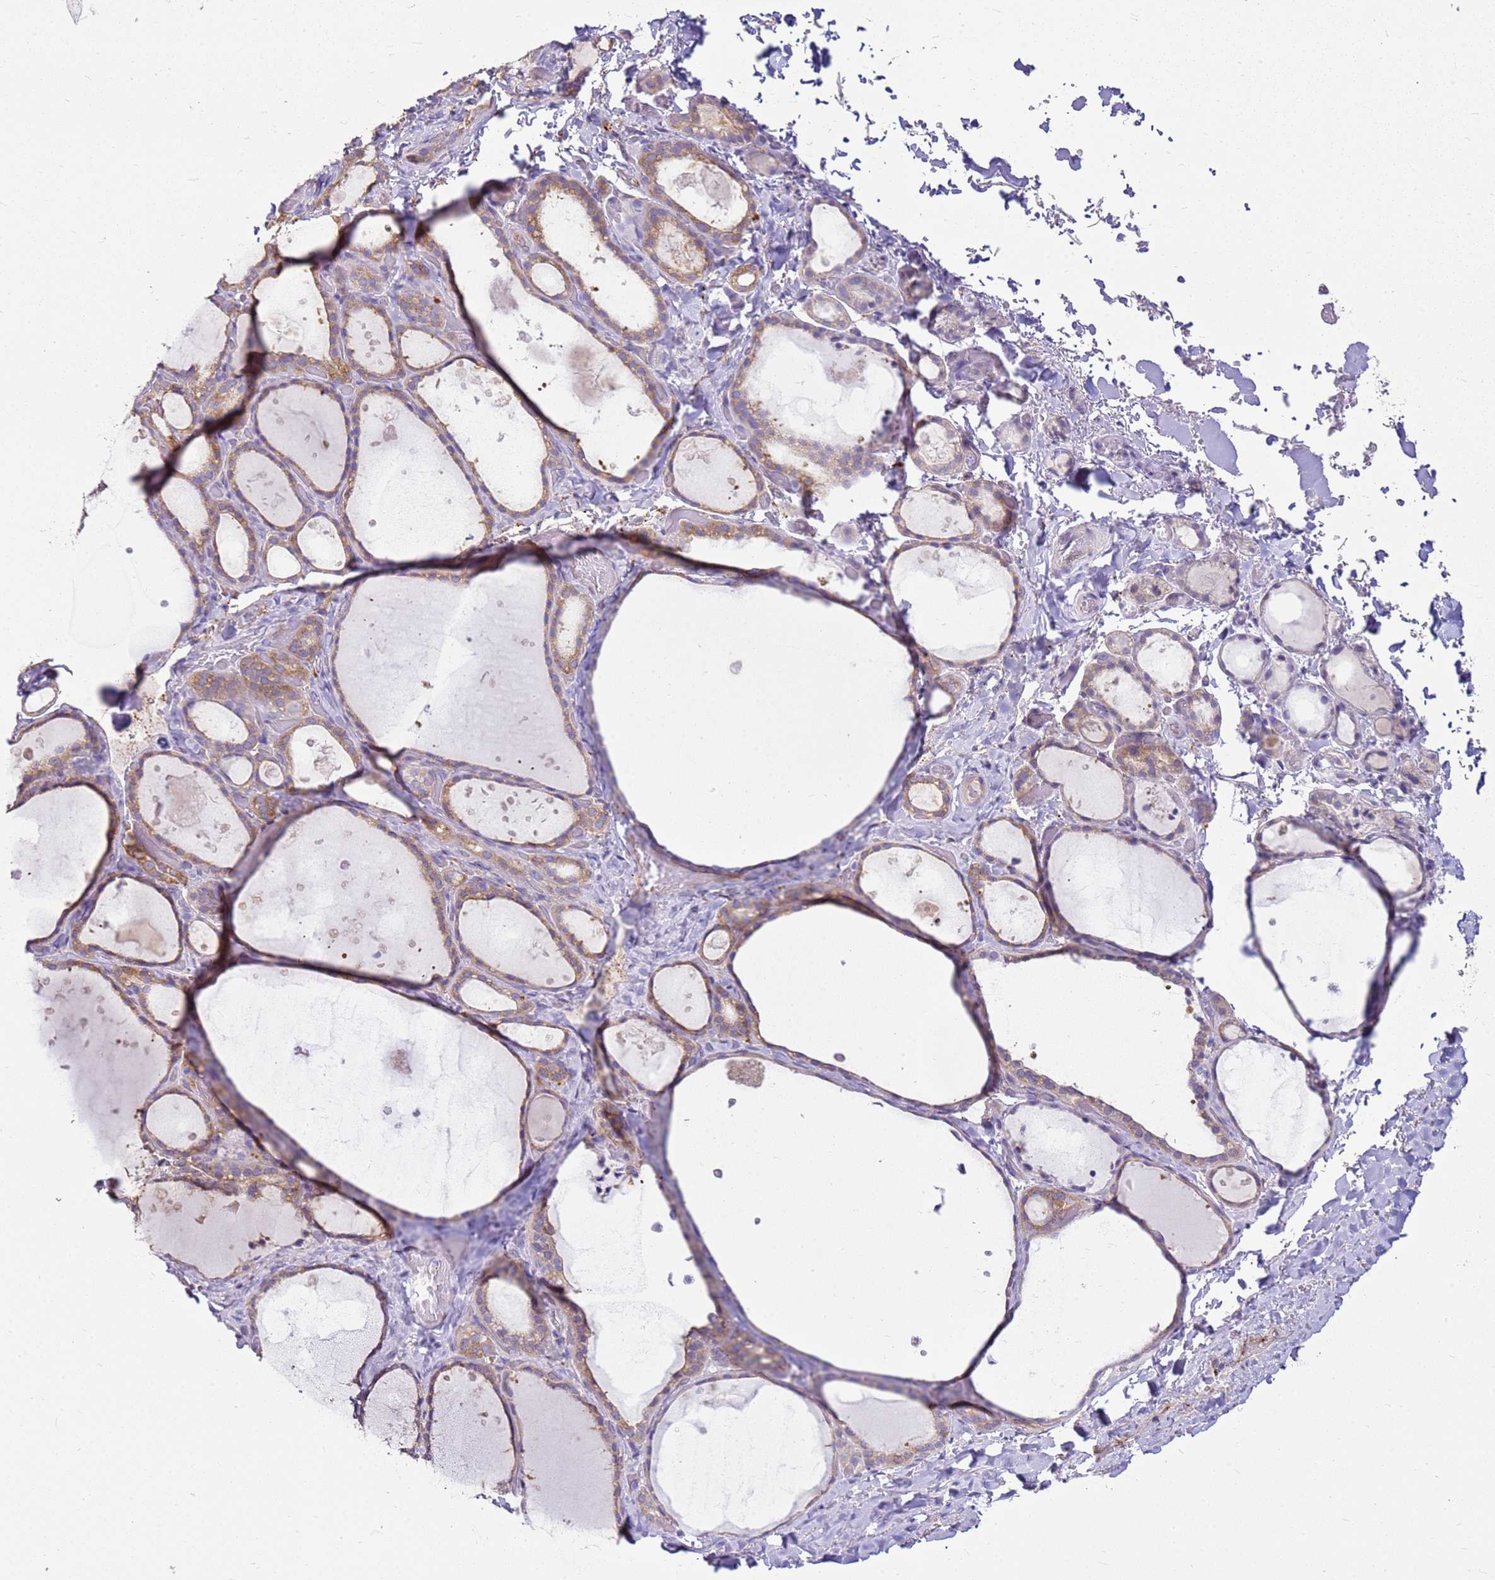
{"staining": {"intensity": "moderate", "quantity": ">75%", "location": "cytoplasmic/membranous"}, "tissue": "thyroid gland", "cell_type": "Glandular cells", "image_type": "normal", "snomed": [{"axis": "morphology", "description": "Normal tissue, NOS"}, {"axis": "topography", "description": "Thyroid gland"}], "caption": "Immunohistochemical staining of normal thyroid gland shows >75% levels of moderate cytoplasmic/membranous protein positivity in about >75% of glandular cells. The protein is shown in brown color, while the nuclei are stained blue.", "gene": "HSPB1", "patient": {"sex": "female", "age": 44}}